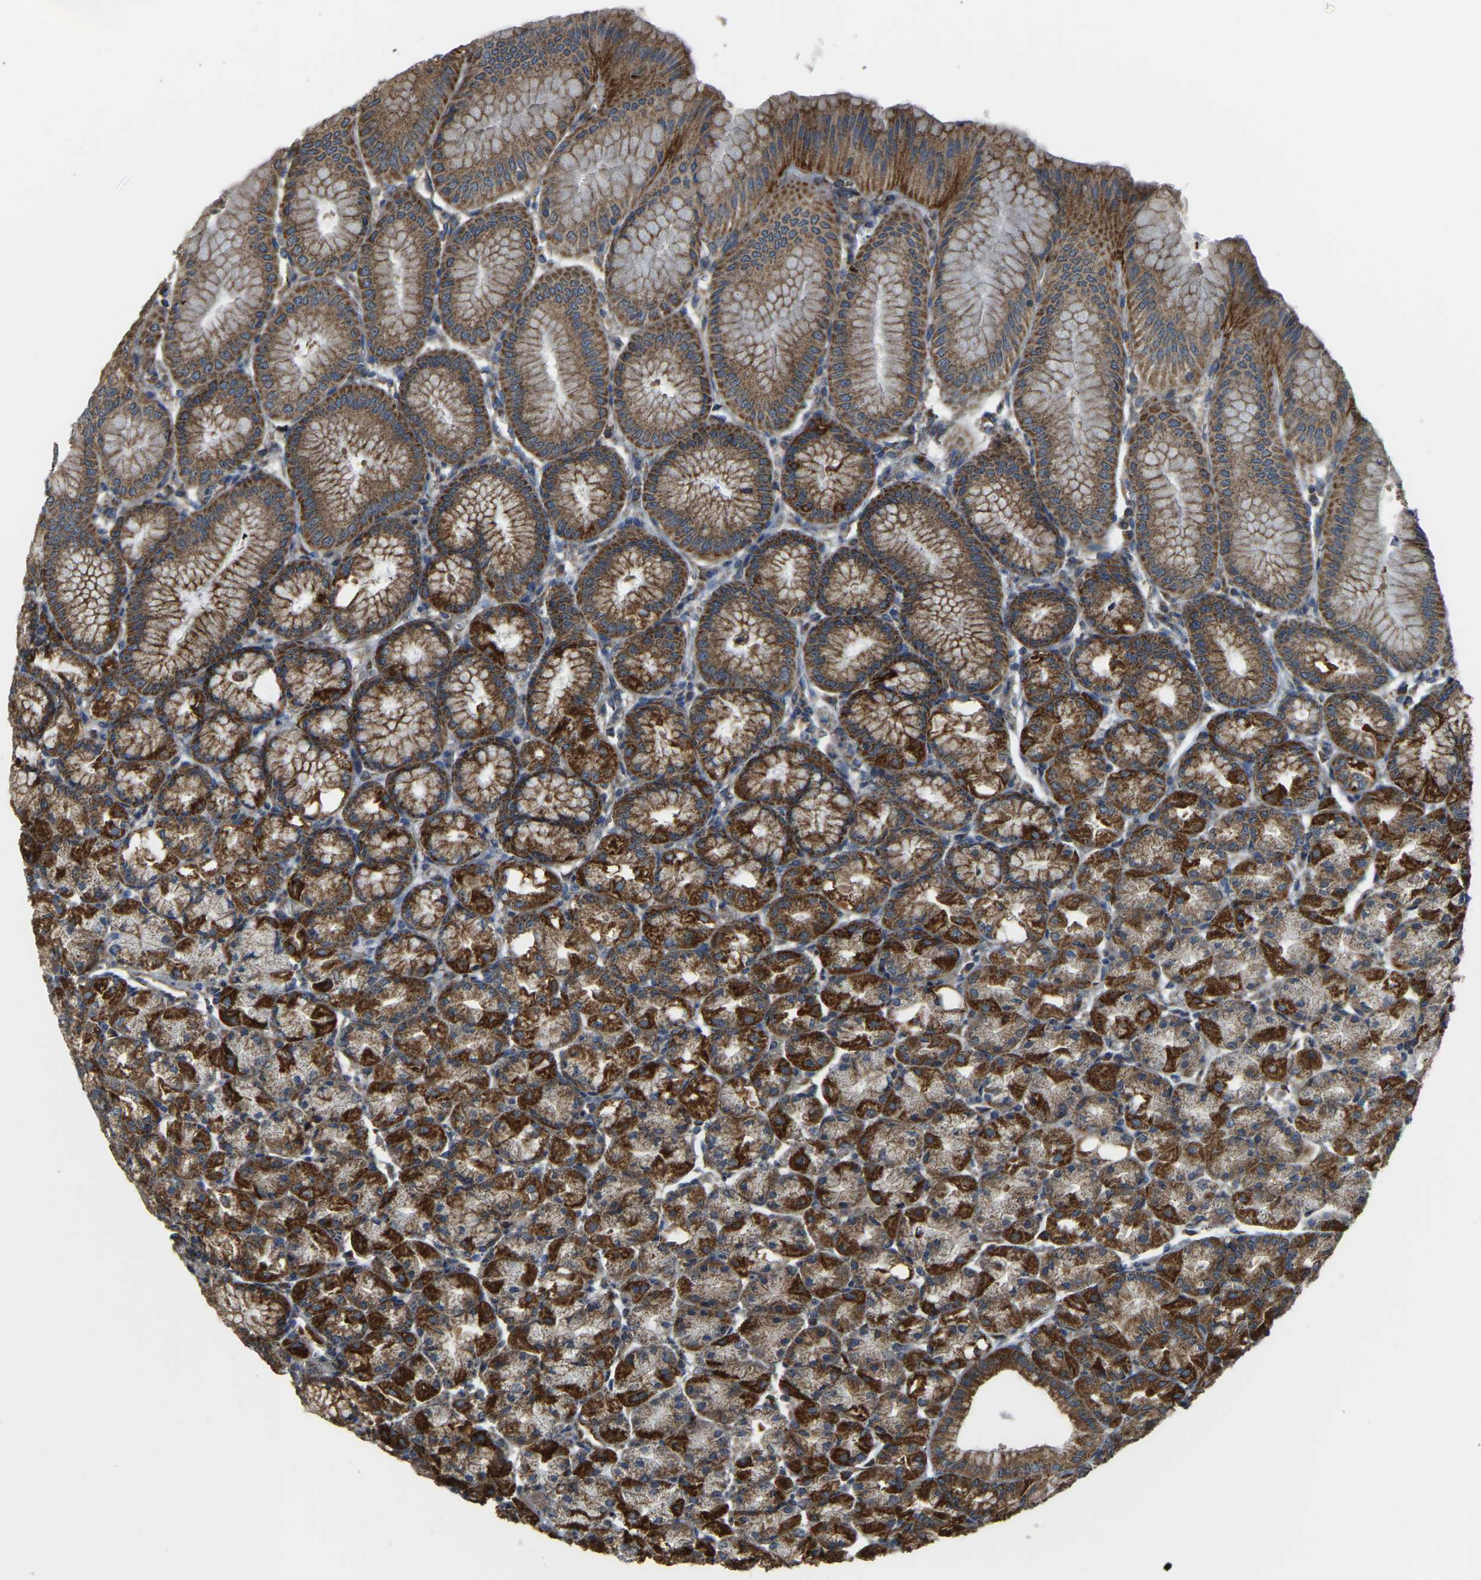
{"staining": {"intensity": "strong", "quantity": ">75%", "location": "cytoplasmic/membranous"}, "tissue": "stomach", "cell_type": "Glandular cells", "image_type": "normal", "snomed": [{"axis": "morphology", "description": "Normal tissue, NOS"}, {"axis": "topography", "description": "Stomach, lower"}], "caption": "Immunohistochemistry (IHC) (DAB (3,3'-diaminobenzidine)) staining of unremarkable stomach demonstrates strong cytoplasmic/membranous protein positivity in about >75% of glandular cells. Nuclei are stained in blue.", "gene": "PSMD7", "patient": {"sex": "male", "age": 71}}